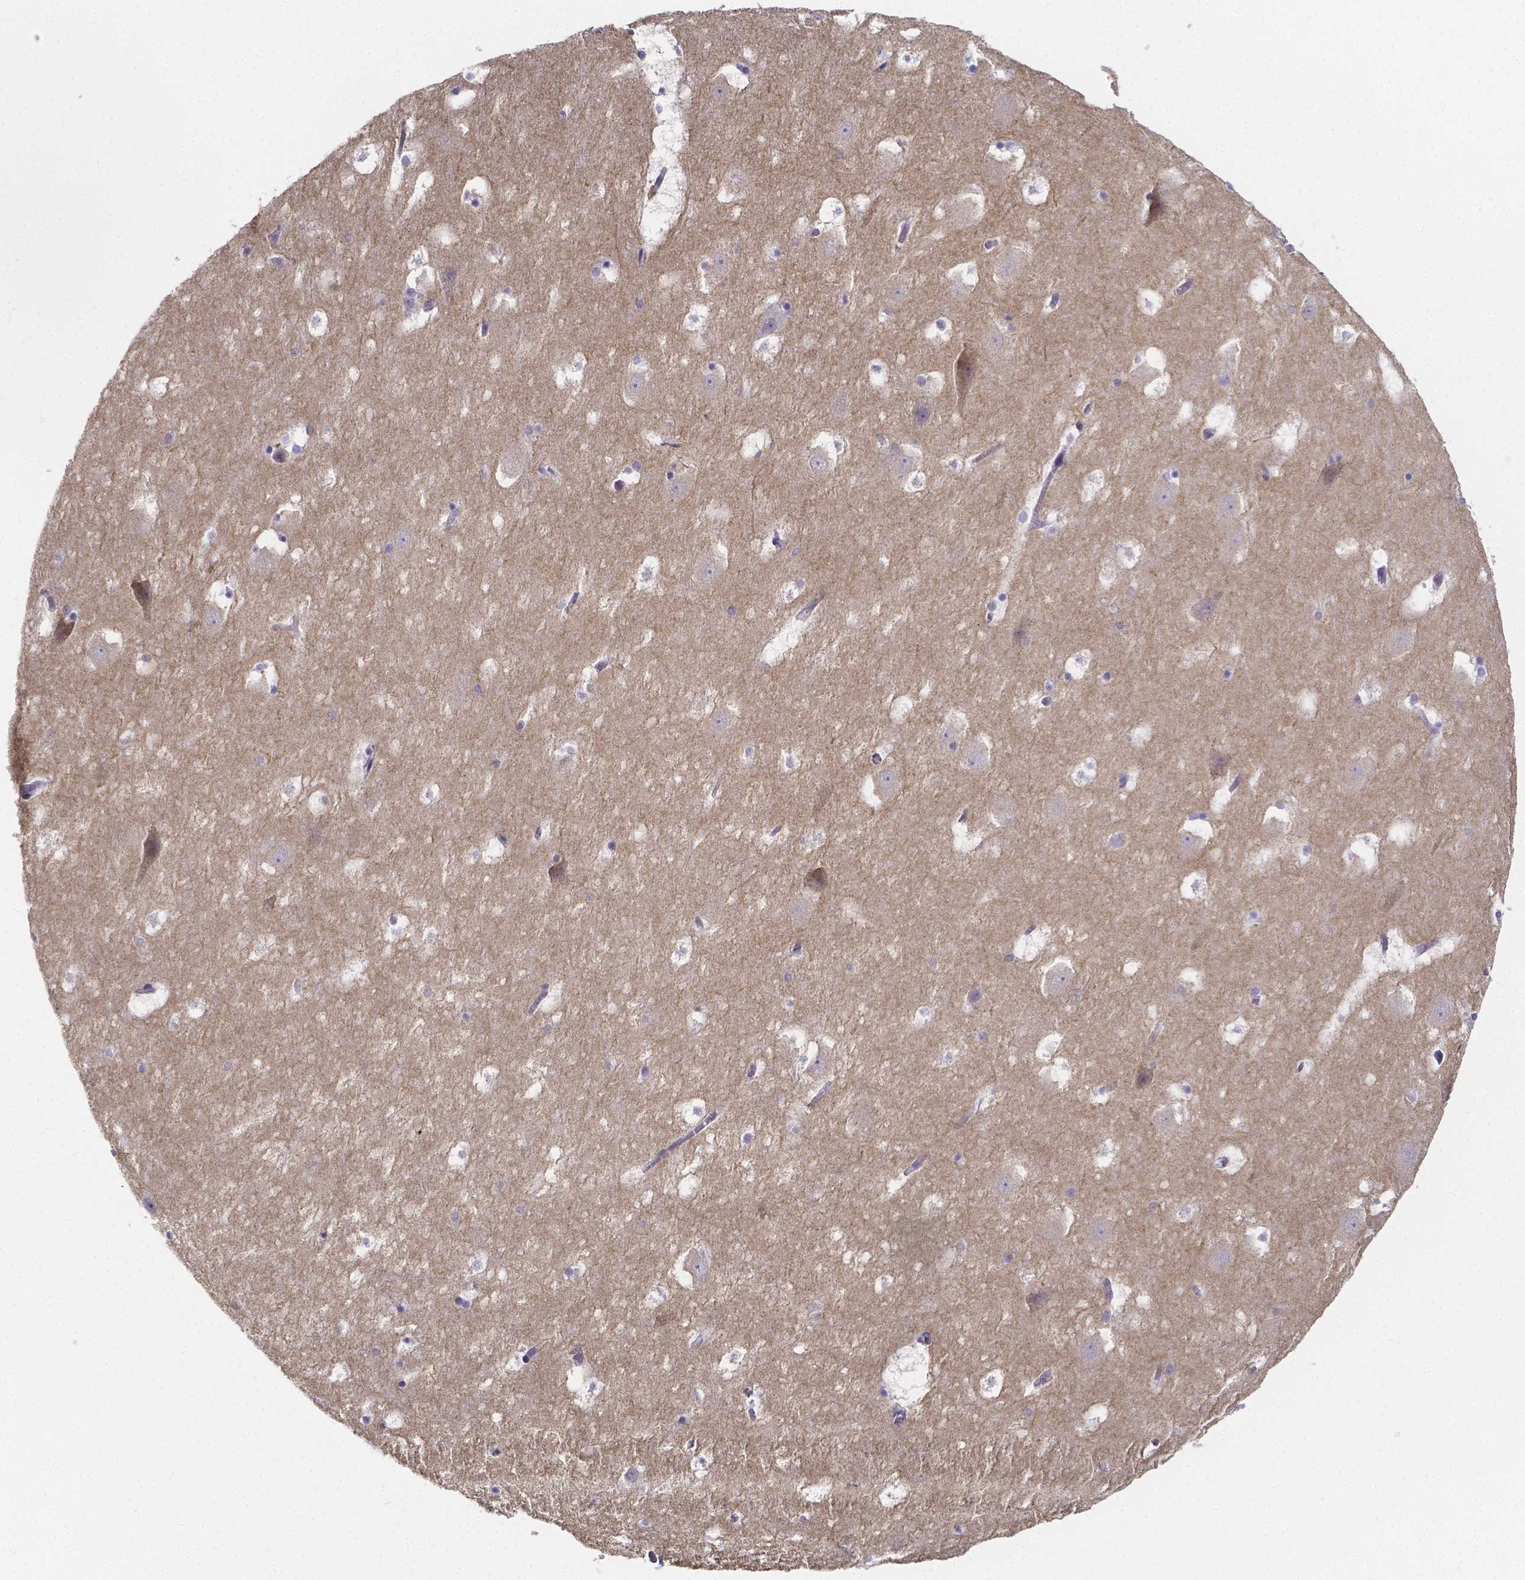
{"staining": {"intensity": "negative", "quantity": "none", "location": "none"}, "tissue": "hippocampus", "cell_type": "Glial cells", "image_type": "normal", "snomed": [{"axis": "morphology", "description": "Normal tissue, NOS"}, {"axis": "topography", "description": "Hippocampus"}], "caption": "A photomicrograph of hippocampus stained for a protein demonstrates no brown staining in glial cells. (IHC, brightfield microscopy, high magnification).", "gene": "GABRA3", "patient": {"sex": "male", "age": 45}}